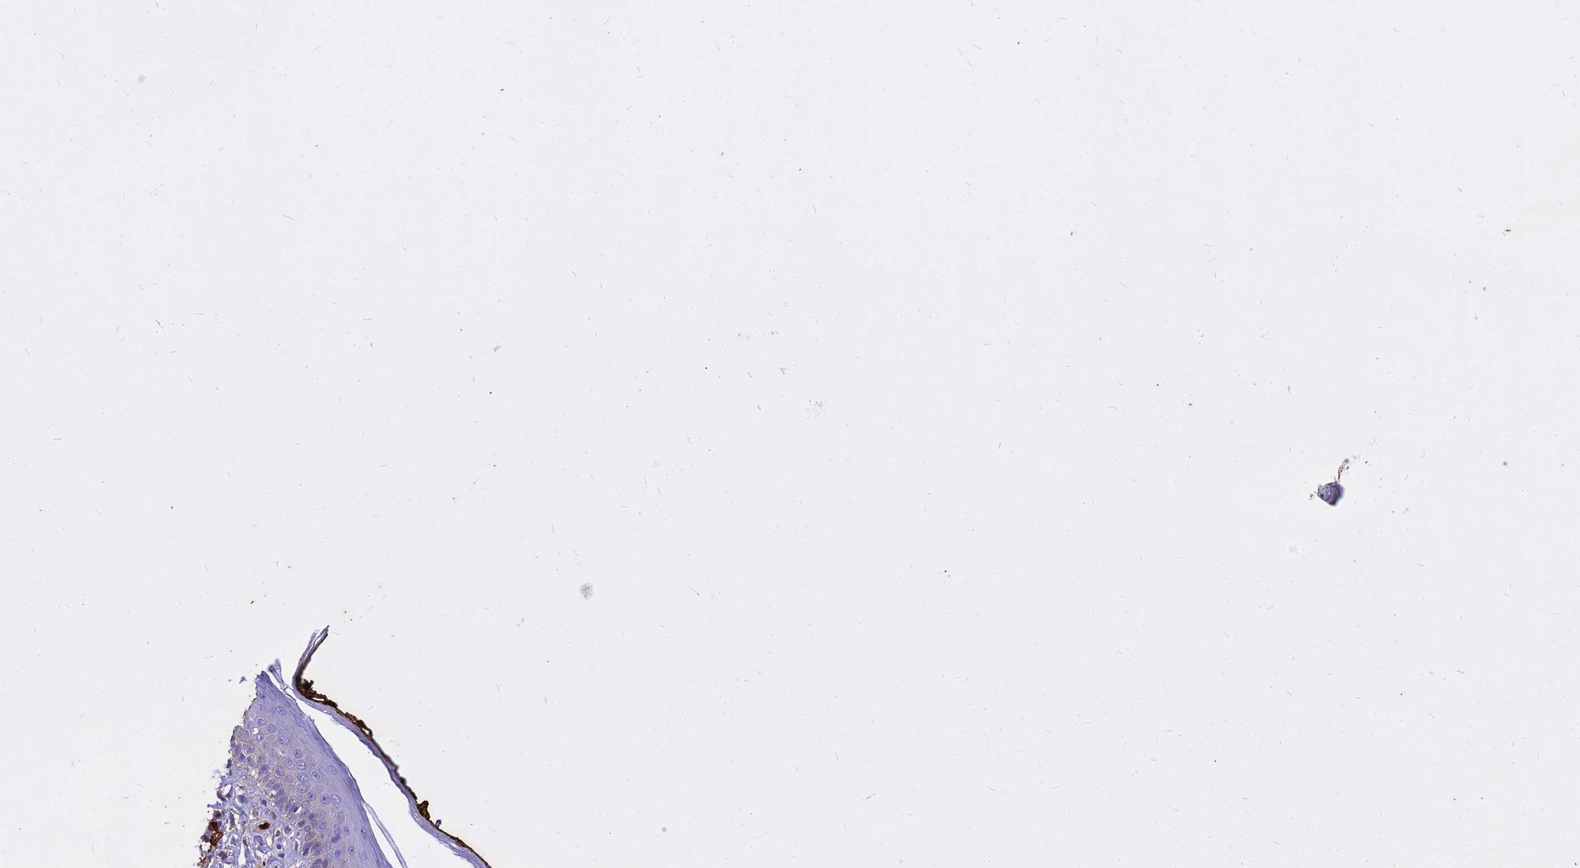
{"staining": {"intensity": "negative", "quantity": "none", "location": "none"}, "tissue": "skin", "cell_type": "Fibroblasts", "image_type": "normal", "snomed": [{"axis": "morphology", "description": "Normal tissue, NOS"}, {"axis": "morphology", "description": "Malignant melanoma, NOS"}, {"axis": "topography", "description": "Skin"}], "caption": "Micrograph shows no significant protein staining in fibroblasts of benign skin. The staining is performed using DAB (3,3'-diaminobenzidine) brown chromogen with nuclei counter-stained in using hematoxylin.", "gene": "HBA1", "patient": {"sex": "male", "age": 62}}